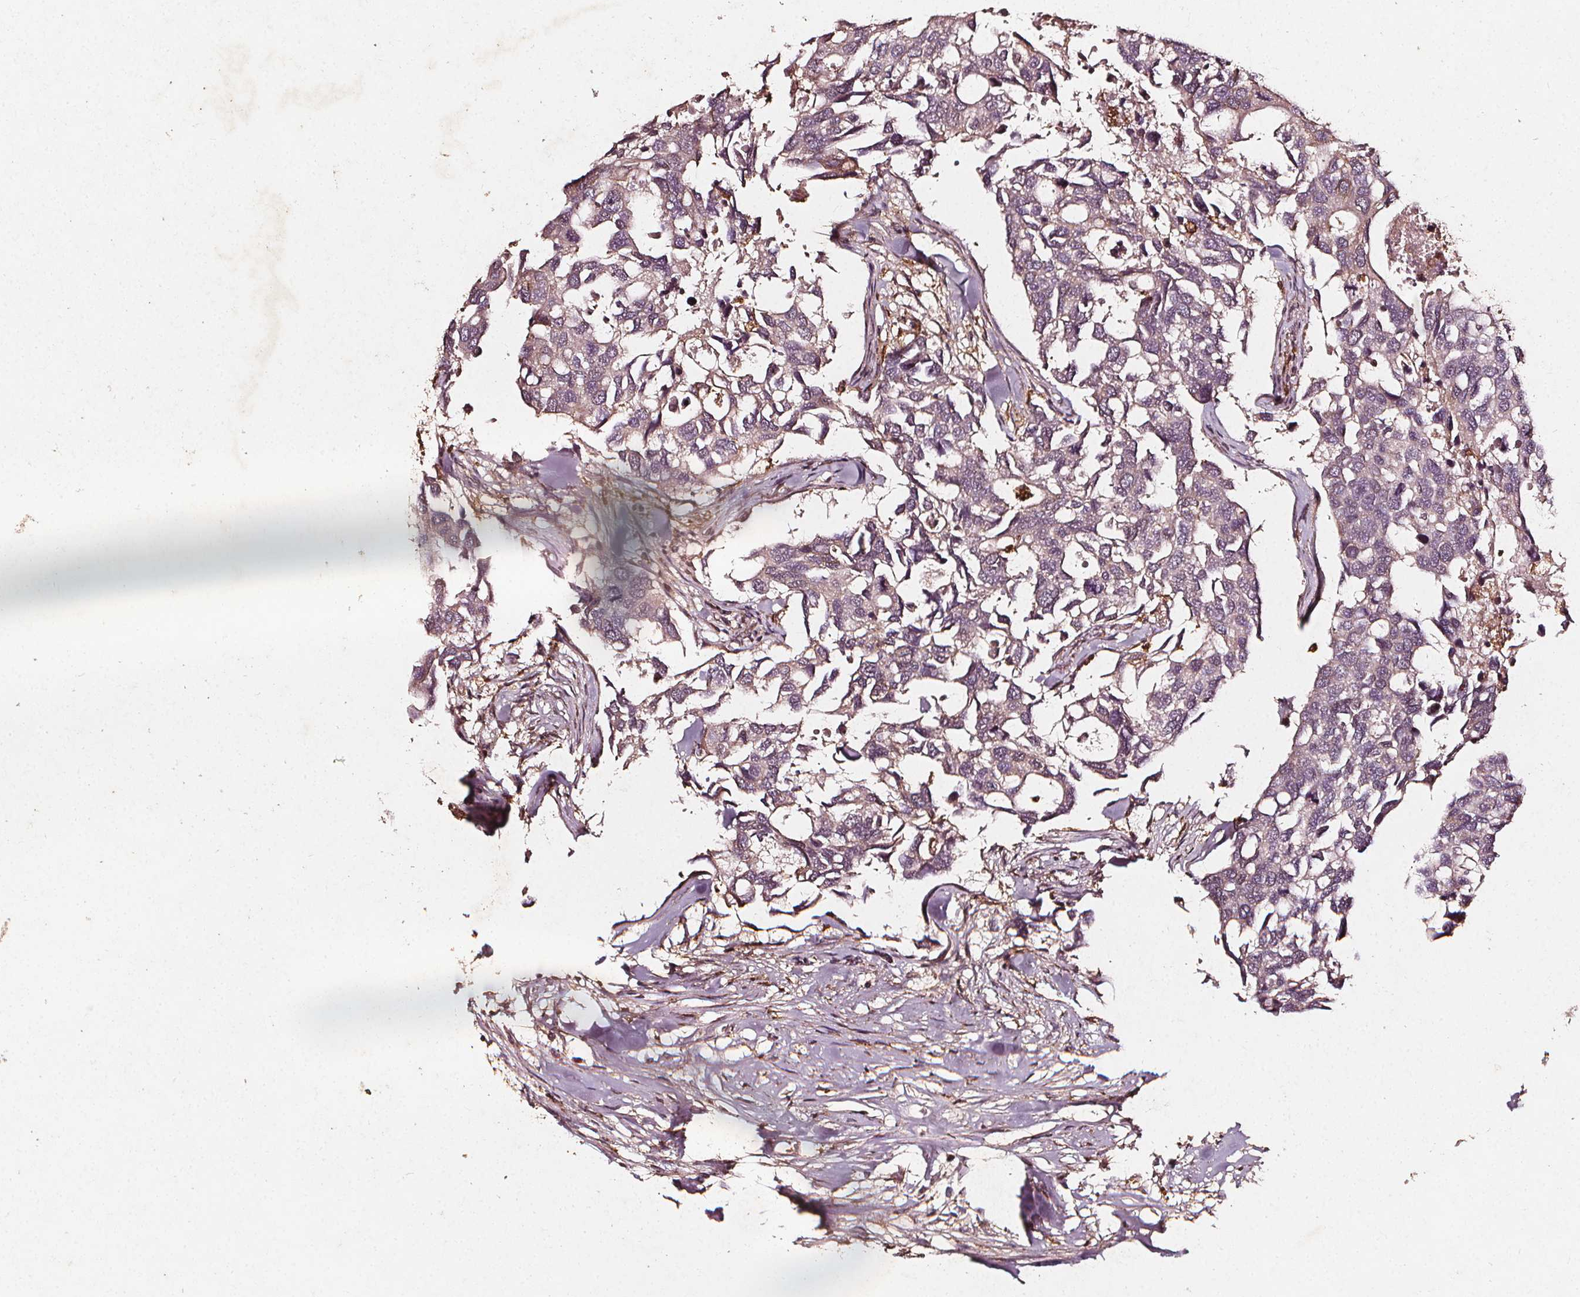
{"staining": {"intensity": "negative", "quantity": "none", "location": "none"}, "tissue": "breast cancer", "cell_type": "Tumor cells", "image_type": "cancer", "snomed": [{"axis": "morphology", "description": "Duct carcinoma"}, {"axis": "topography", "description": "Breast"}], "caption": "There is no significant positivity in tumor cells of infiltrating ductal carcinoma (breast).", "gene": "ABCA1", "patient": {"sex": "female", "age": 83}}